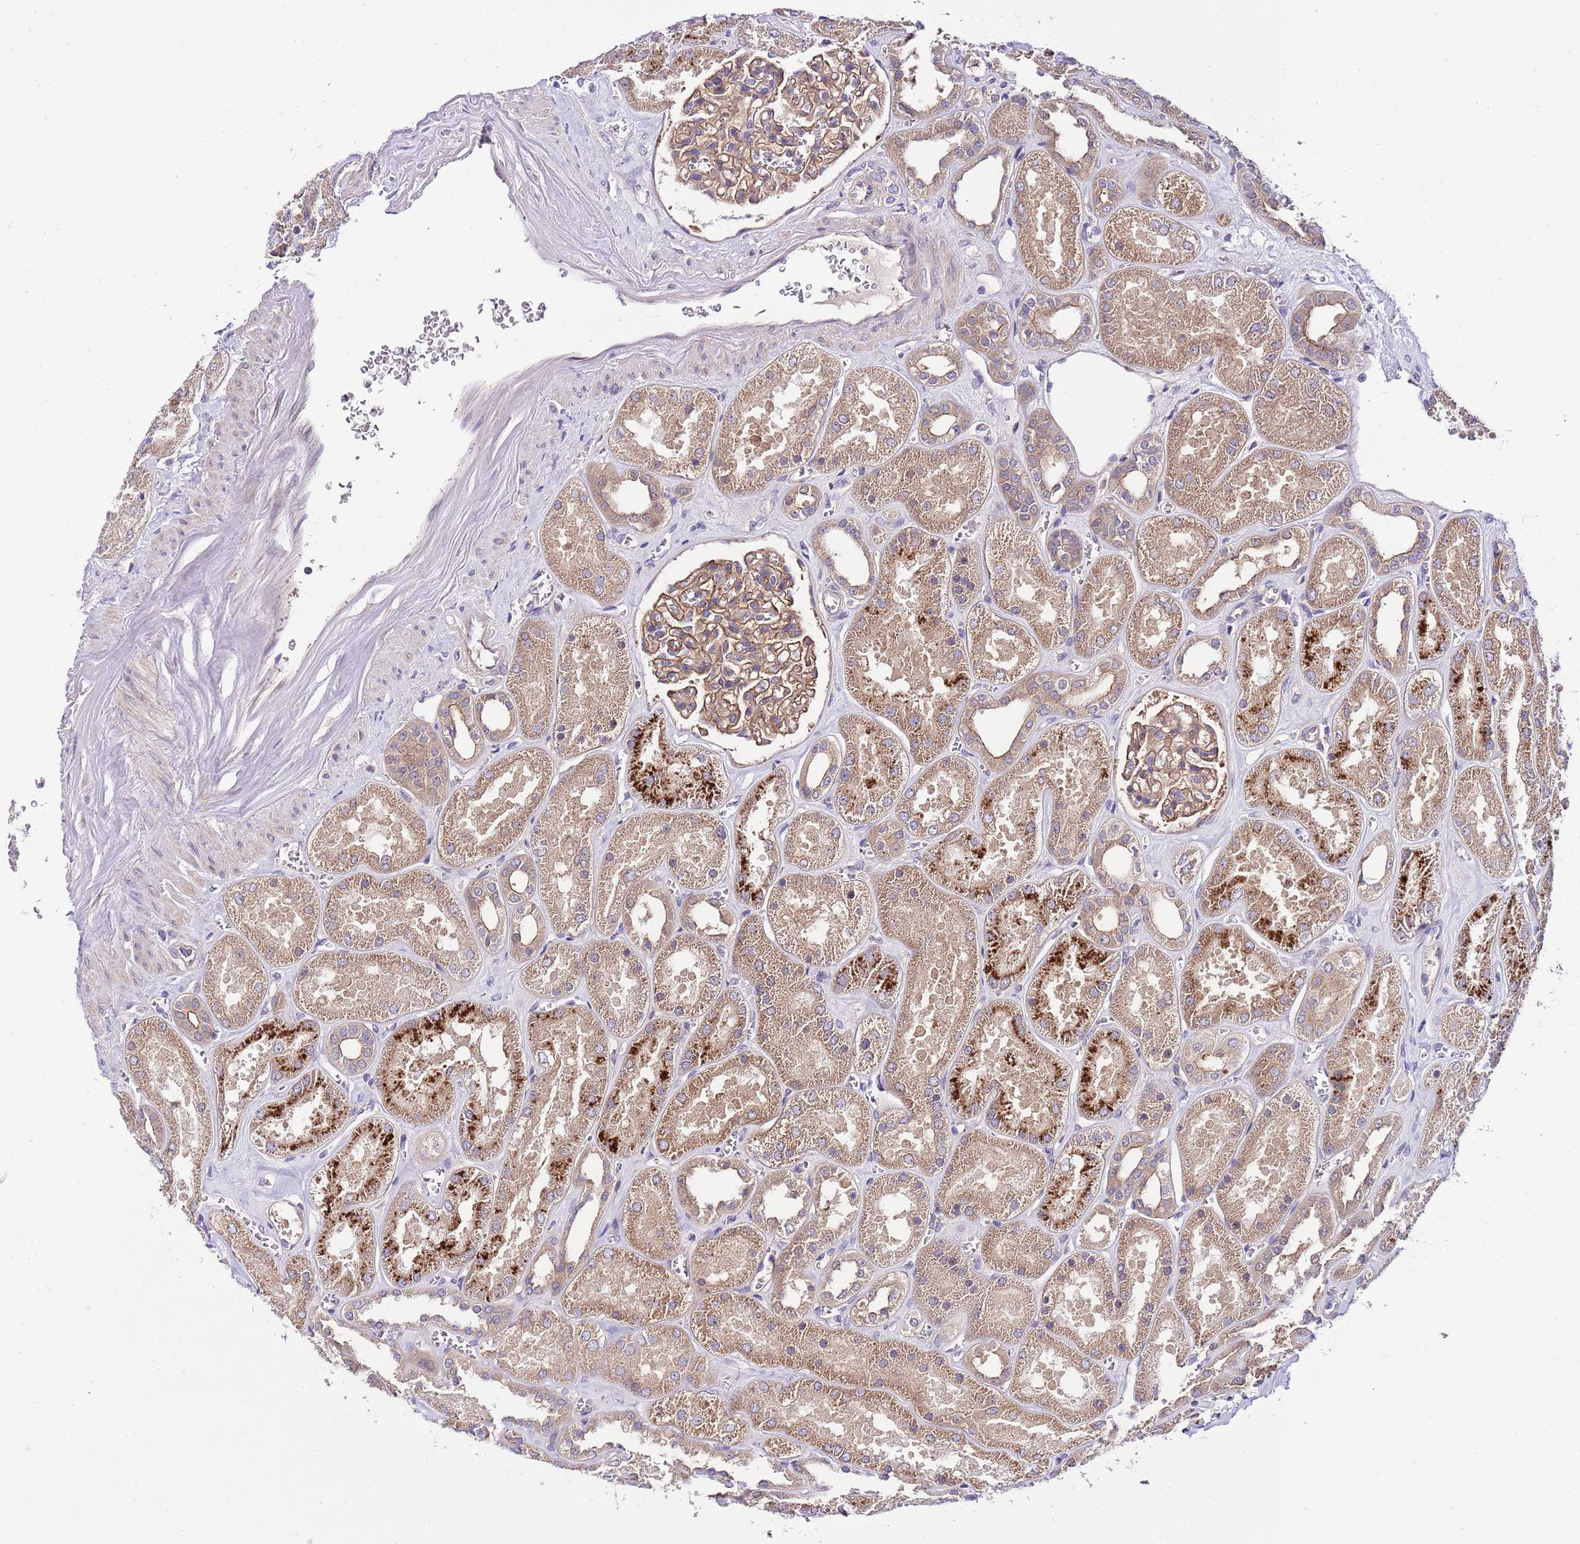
{"staining": {"intensity": "moderate", "quantity": ">75%", "location": "cytoplasmic/membranous"}, "tissue": "kidney", "cell_type": "Cells in glomeruli", "image_type": "normal", "snomed": [{"axis": "morphology", "description": "Normal tissue, NOS"}, {"axis": "morphology", "description": "Adenocarcinoma, NOS"}, {"axis": "topography", "description": "Kidney"}], "caption": "A high-resolution image shows IHC staining of benign kidney, which shows moderate cytoplasmic/membranous positivity in approximately >75% of cells in glomeruli. The staining was performed using DAB (3,3'-diaminobenzidine), with brown indicating positive protein expression. Nuclei are stained blue with hematoxylin.", "gene": "DONSON", "patient": {"sex": "female", "age": 68}}